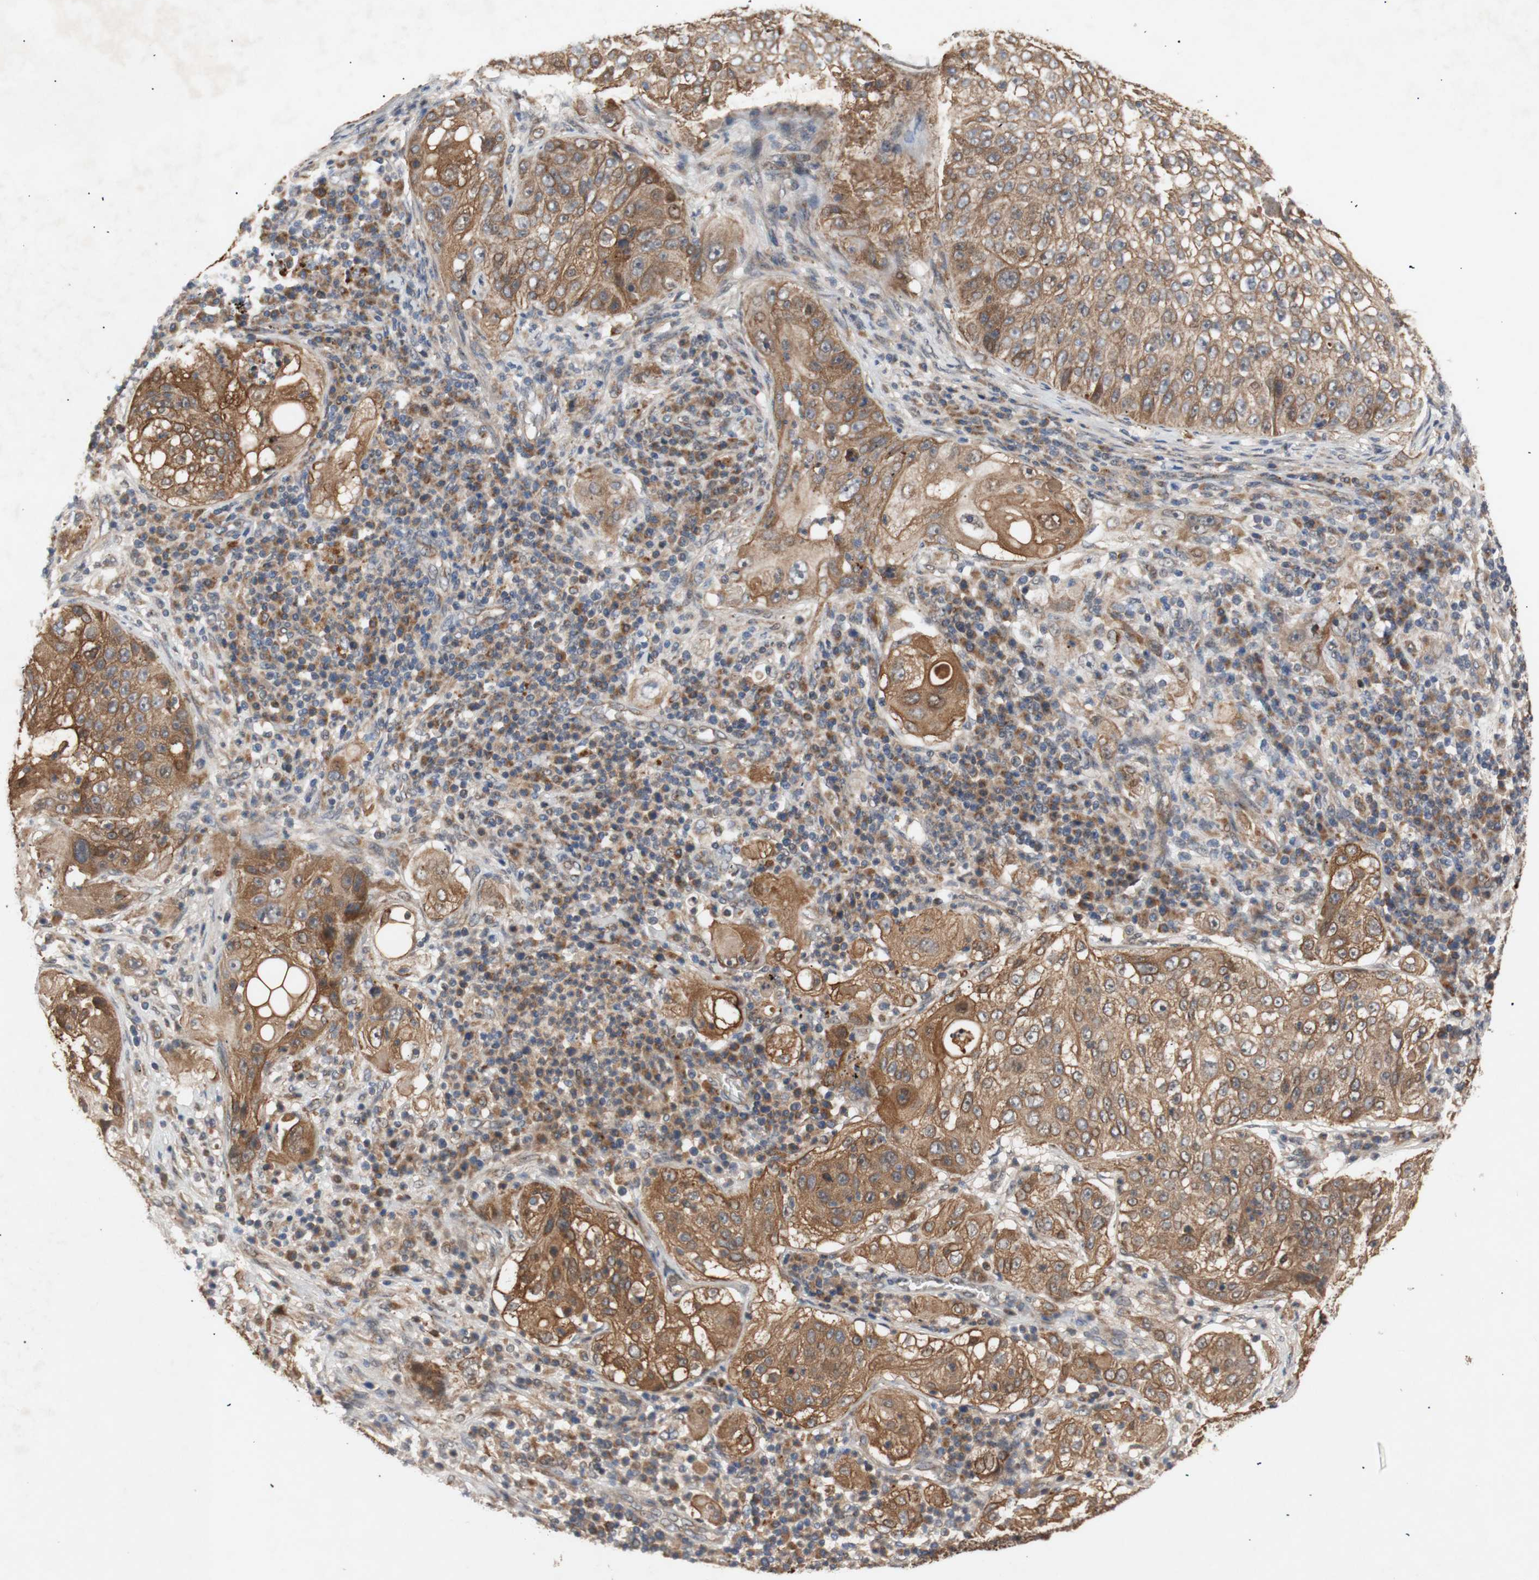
{"staining": {"intensity": "moderate", "quantity": ">75%", "location": "cytoplasmic/membranous"}, "tissue": "lung cancer", "cell_type": "Tumor cells", "image_type": "cancer", "snomed": [{"axis": "morphology", "description": "Inflammation, NOS"}, {"axis": "morphology", "description": "Squamous cell carcinoma, NOS"}, {"axis": "topography", "description": "Lymph node"}, {"axis": "topography", "description": "Soft tissue"}, {"axis": "topography", "description": "Lung"}], "caption": "Immunohistochemistry (IHC) of human lung squamous cell carcinoma shows medium levels of moderate cytoplasmic/membranous staining in approximately >75% of tumor cells.", "gene": "PKN1", "patient": {"sex": "male", "age": 66}}